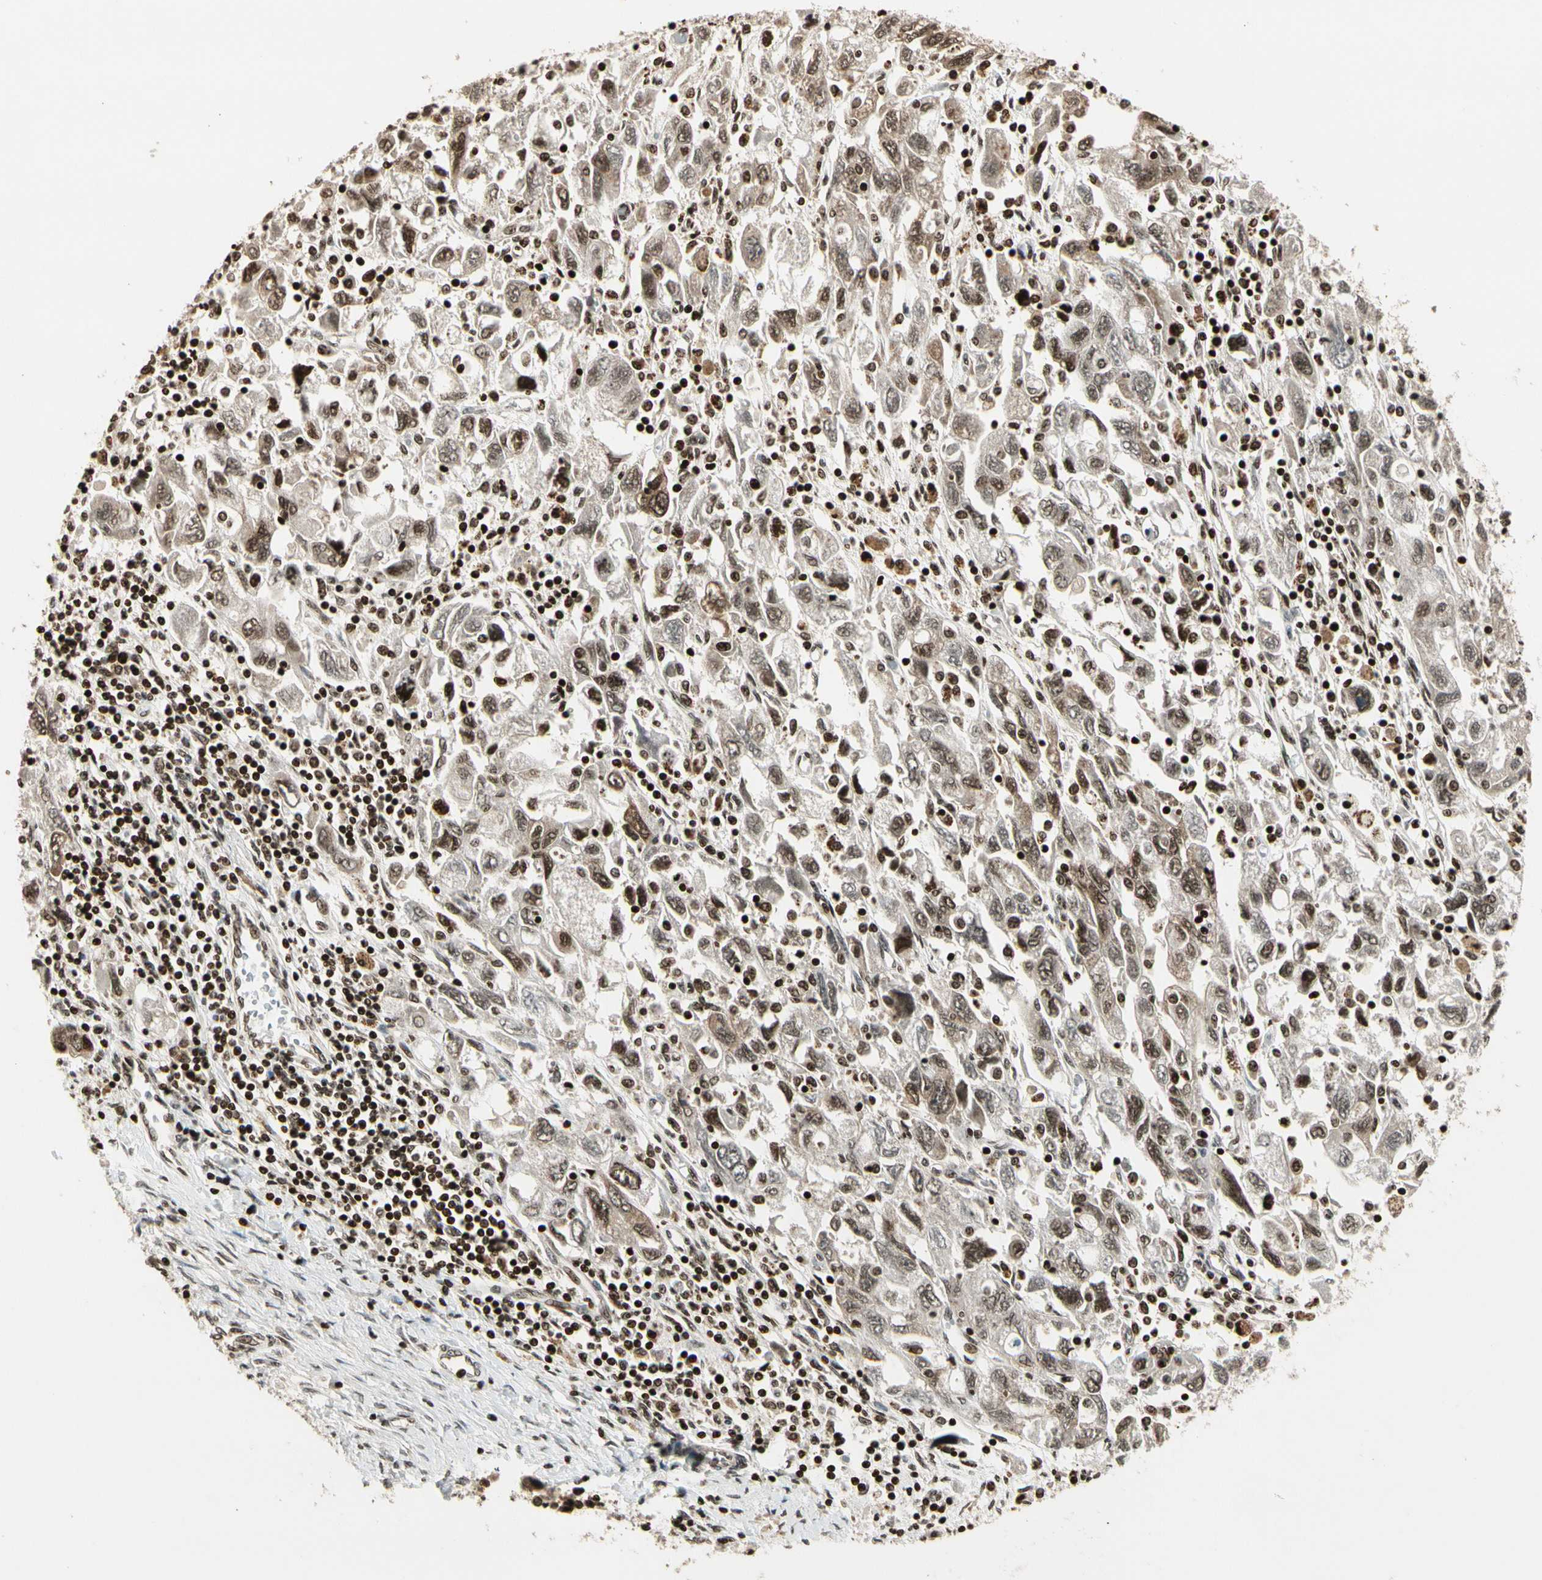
{"staining": {"intensity": "moderate", "quantity": ">75%", "location": "nuclear"}, "tissue": "ovarian cancer", "cell_type": "Tumor cells", "image_type": "cancer", "snomed": [{"axis": "morphology", "description": "Carcinoma, NOS"}, {"axis": "morphology", "description": "Cystadenocarcinoma, serous, NOS"}, {"axis": "topography", "description": "Ovary"}], "caption": "Tumor cells exhibit moderate nuclear expression in approximately >75% of cells in ovarian cancer (carcinoma). (DAB (3,3'-diaminobenzidine) IHC, brown staining for protein, blue staining for nuclei).", "gene": "TSHZ3", "patient": {"sex": "female", "age": 69}}